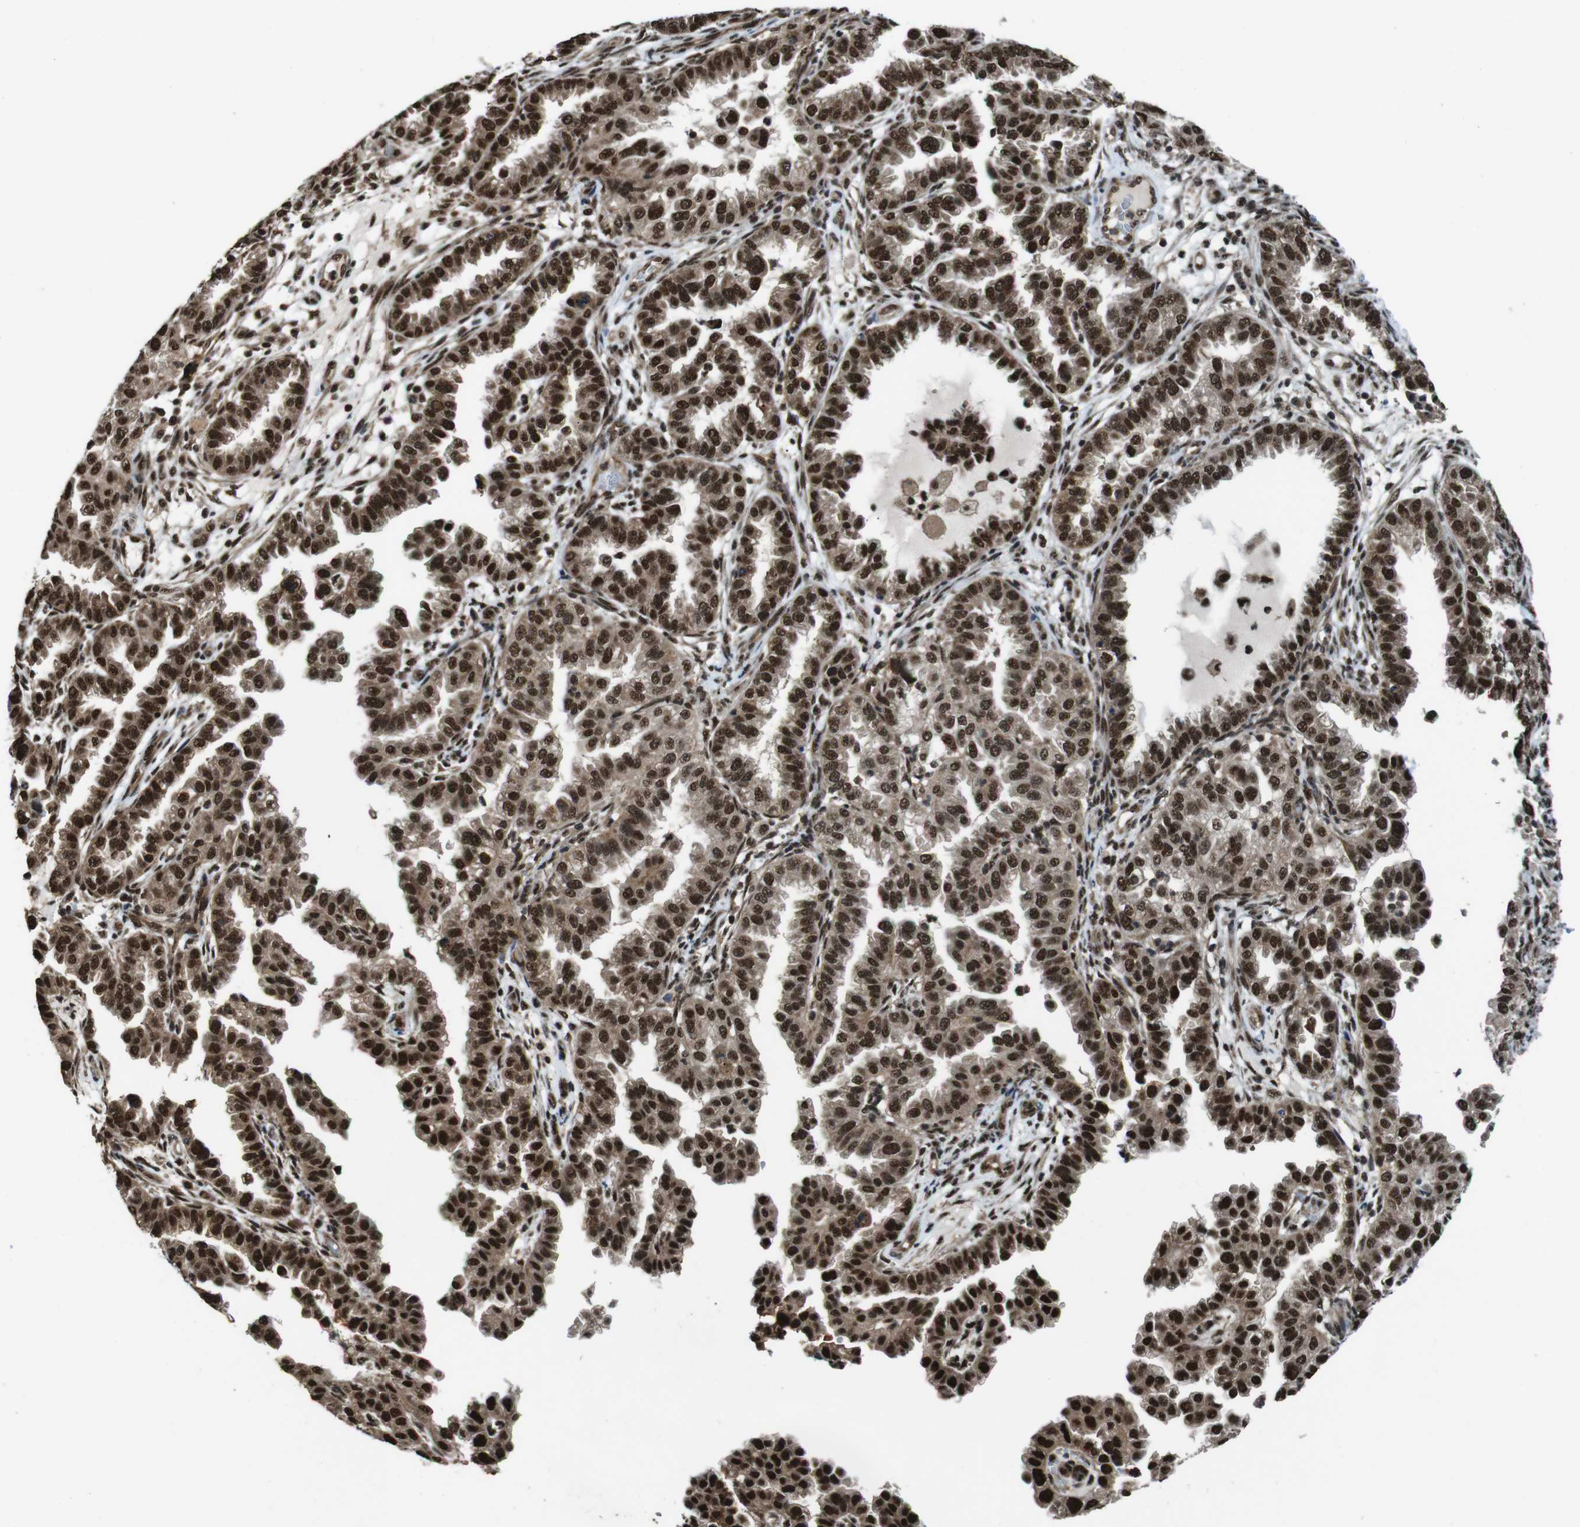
{"staining": {"intensity": "strong", "quantity": ">75%", "location": "cytoplasmic/membranous,nuclear"}, "tissue": "endometrial cancer", "cell_type": "Tumor cells", "image_type": "cancer", "snomed": [{"axis": "morphology", "description": "Adenocarcinoma, NOS"}, {"axis": "topography", "description": "Endometrium"}], "caption": "Protein analysis of endometrial adenocarcinoma tissue exhibits strong cytoplasmic/membranous and nuclear staining in approximately >75% of tumor cells.", "gene": "NR4A2", "patient": {"sex": "female", "age": 85}}